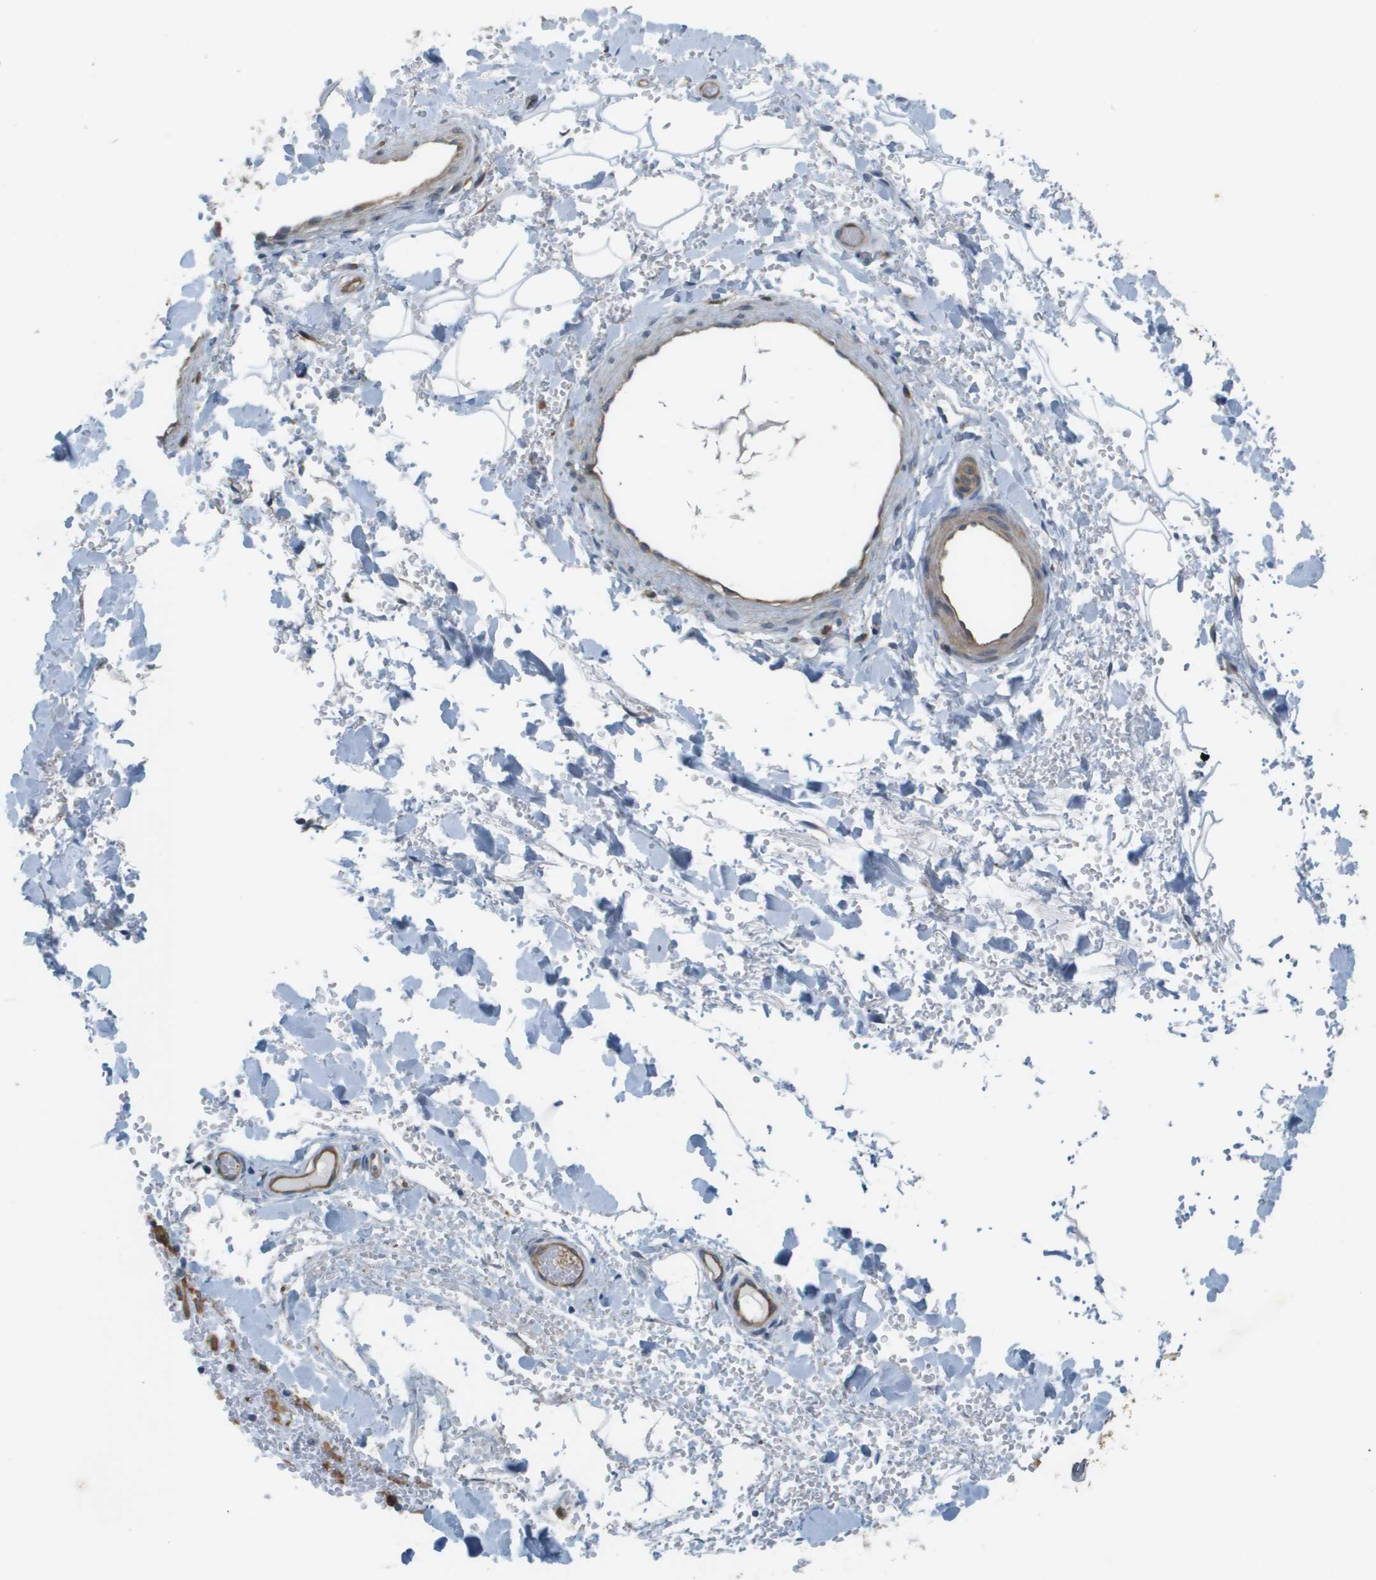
{"staining": {"intensity": "negative", "quantity": "none", "location": "none"}, "tissue": "adipose tissue", "cell_type": "Adipocytes", "image_type": "normal", "snomed": [{"axis": "morphology", "description": "Normal tissue, NOS"}, {"axis": "morphology", "description": "Carcinoma, NOS"}, {"axis": "topography", "description": "Pancreas"}, {"axis": "topography", "description": "Peripheral nerve tissue"}], "caption": "The image displays no staining of adipocytes in unremarkable adipose tissue.", "gene": "CORO1B", "patient": {"sex": "female", "age": 29}}